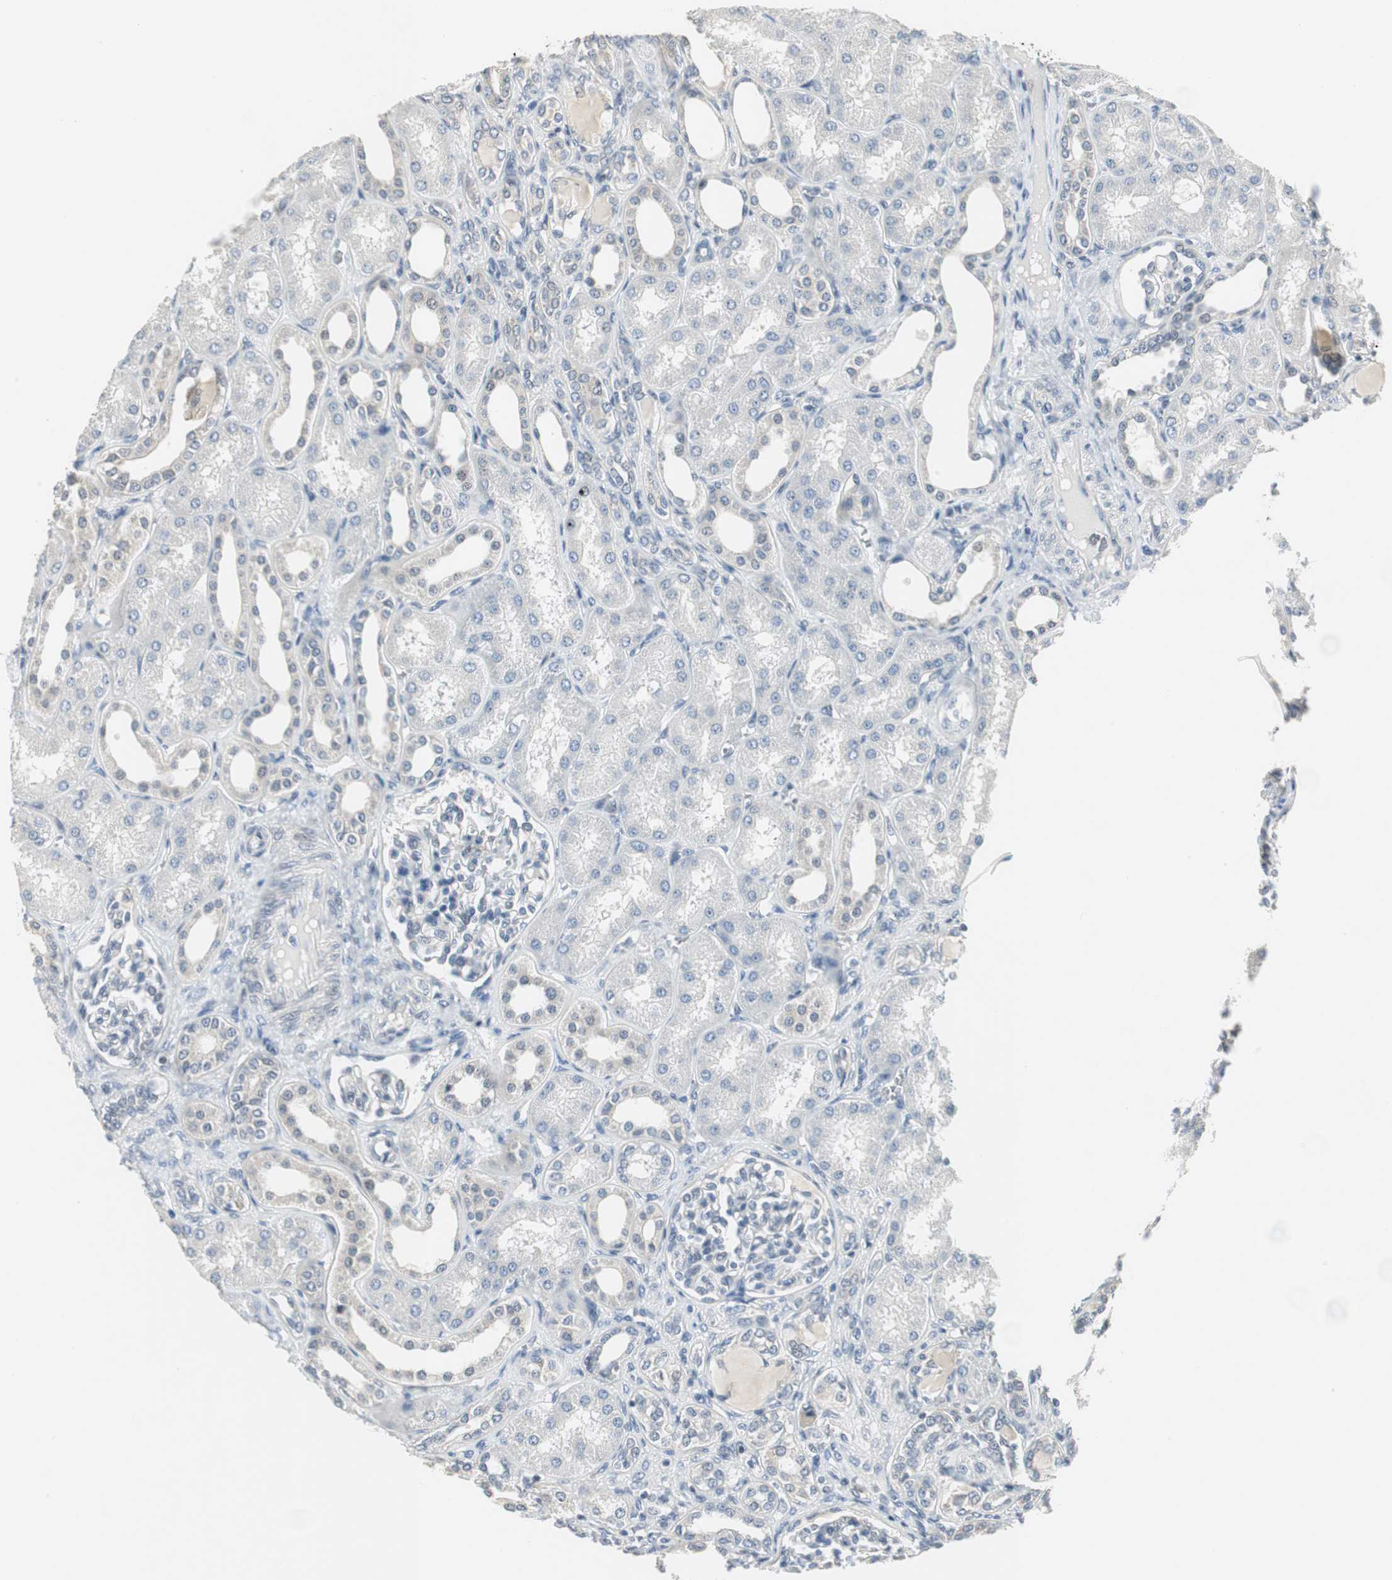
{"staining": {"intensity": "negative", "quantity": "none", "location": "none"}, "tissue": "kidney", "cell_type": "Cells in glomeruli", "image_type": "normal", "snomed": [{"axis": "morphology", "description": "Normal tissue, NOS"}, {"axis": "topography", "description": "Kidney"}], "caption": "IHC of unremarkable kidney displays no expression in cells in glomeruli. (Brightfield microscopy of DAB (3,3'-diaminobenzidine) immunohistochemistry (IHC) at high magnification).", "gene": "CCT5", "patient": {"sex": "male", "age": 7}}